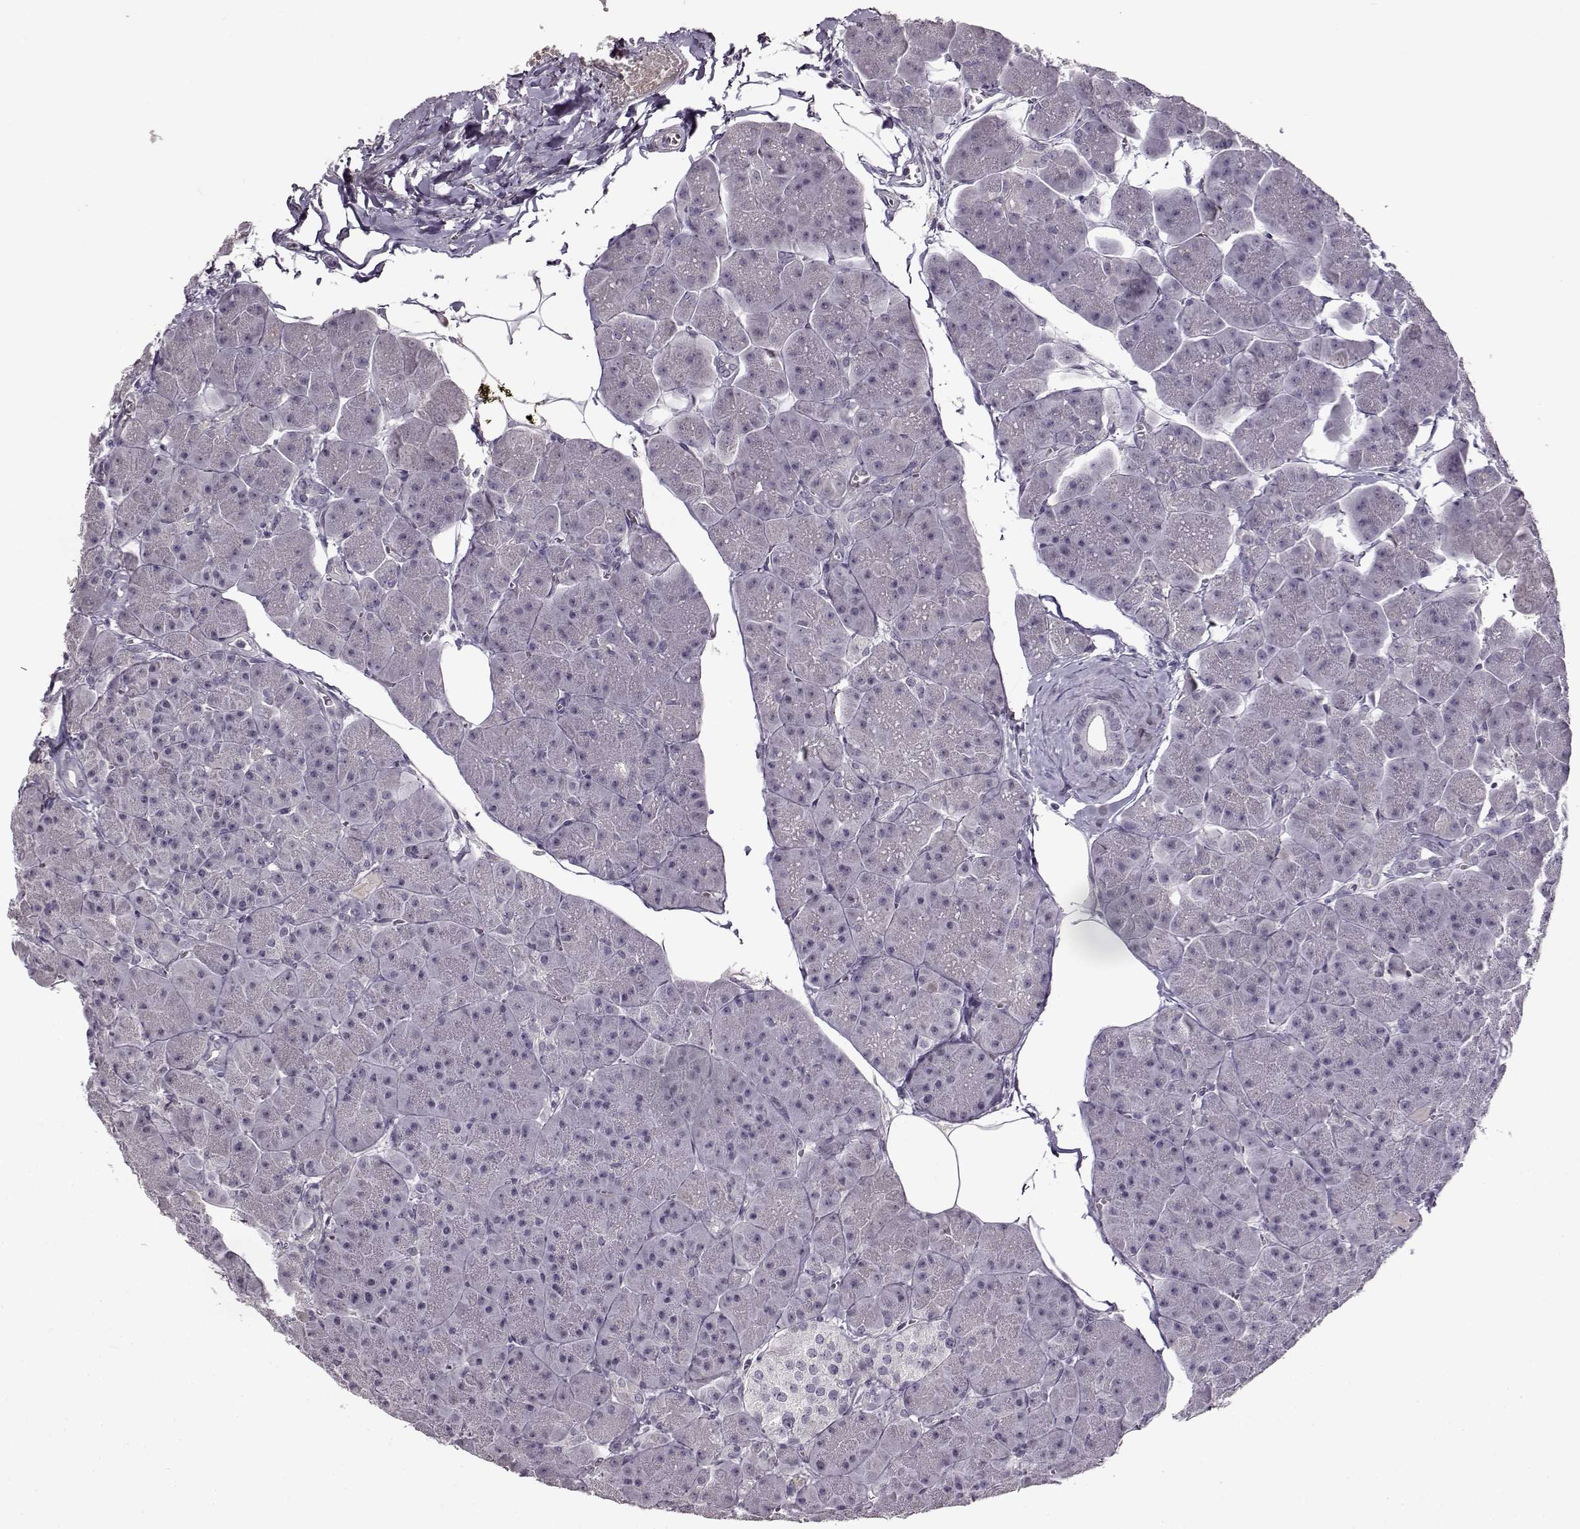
{"staining": {"intensity": "negative", "quantity": "none", "location": "none"}, "tissue": "pancreas", "cell_type": "Exocrine glandular cells", "image_type": "normal", "snomed": [{"axis": "morphology", "description": "Normal tissue, NOS"}, {"axis": "topography", "description": "Adipose tissue"}, {"axis": "topography", "description": "Pancreas"}, {"axis": "topography", "description": "Peripheral nerve tissue"}], "caption": "Human pancreas stained for a protein using immunohistochemistry (IHC) reveals no expression in exocrine glandular cells.", "gene": "FSHB", "patient": {"sex": "female", "age": 58}}